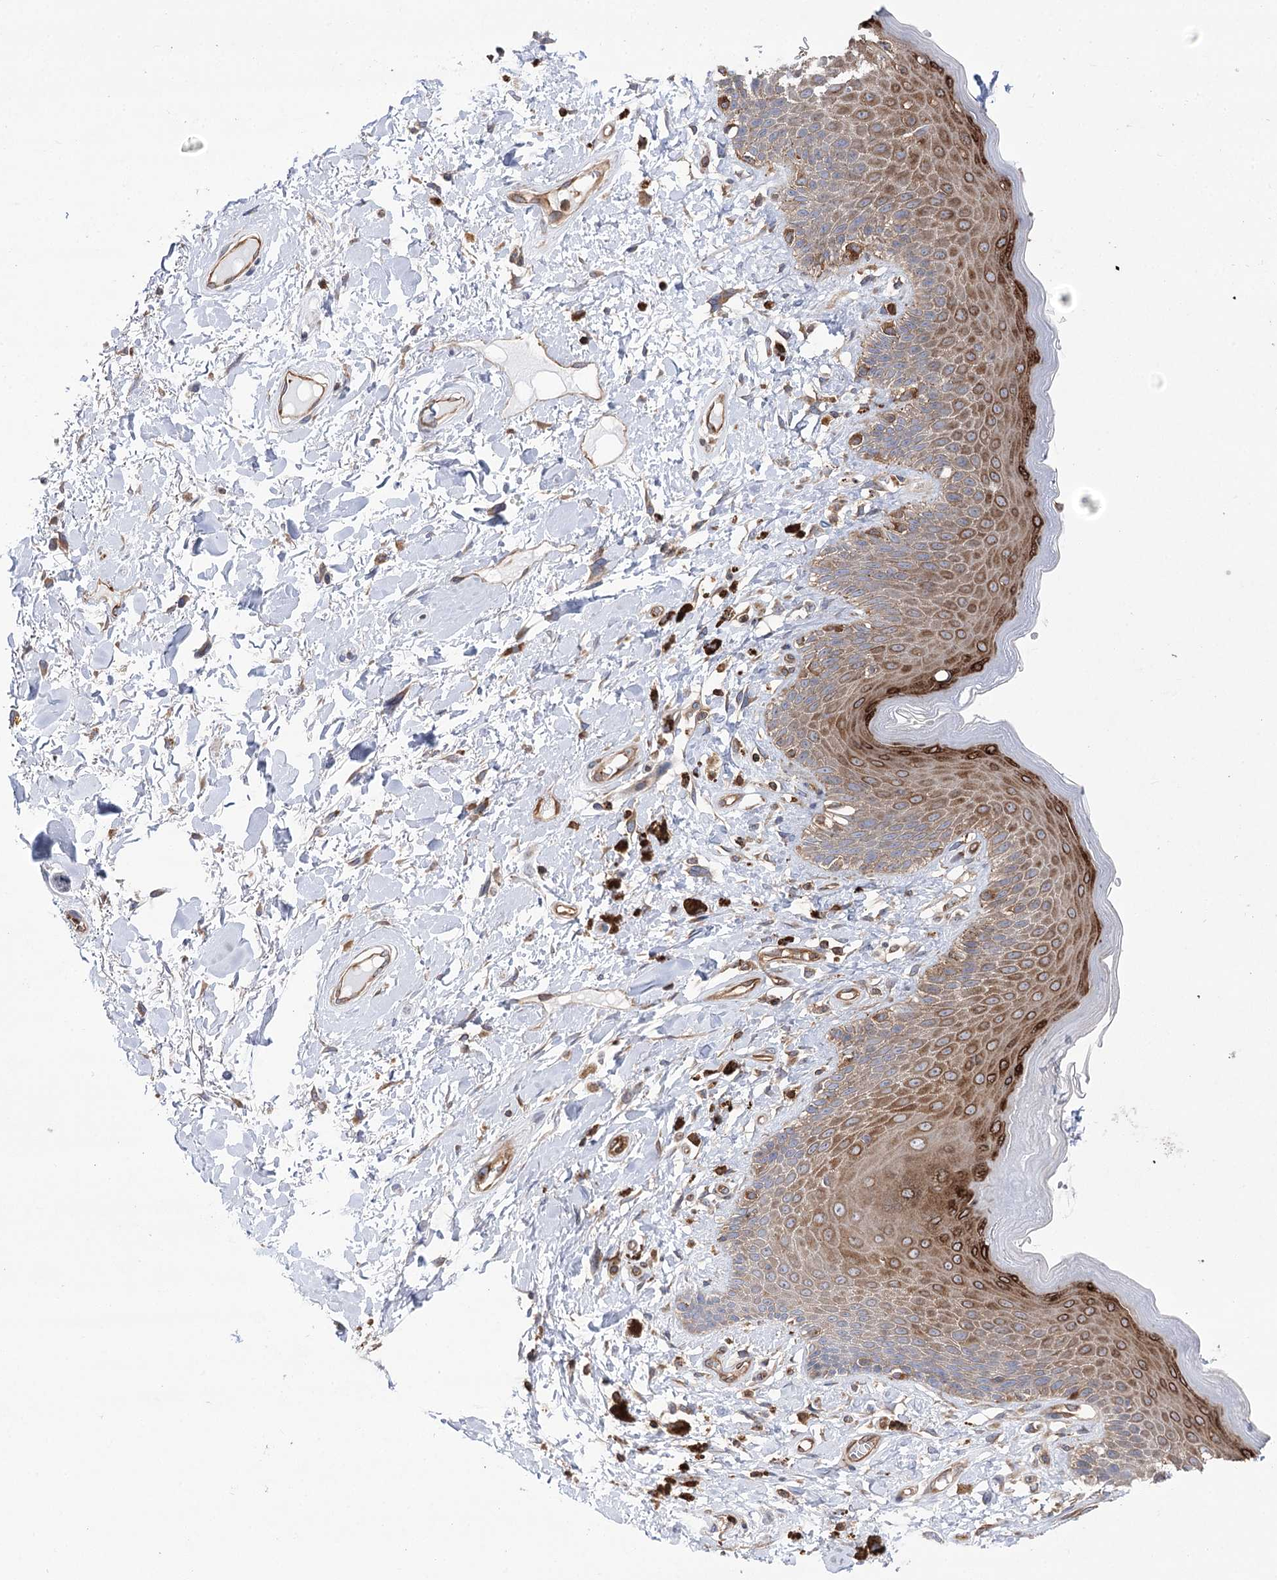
{"staining": {"intensity": "moderate", "quantity": "25%-75%", "location": "cytoplasmic/membranous"}, "tissue": "skin", "cell_type": "Epidermal cells", "image_type": "normal", "snomed": [{"axis": "morphology", "description": "Normal tissue, NOS"}, {"axis": "topography", "description": "Anal"}], "caption": "Benign skin shows moderate cytoplasmic/membranous positivity in approximately 25%-75% of epidermal cells, visualized by immunohistochemistry. The protein of interest is shown in brown color, while the nuclei are stained blue.", "gene": "VPS37B", "patient": {"sex": "female", "age": 78}}